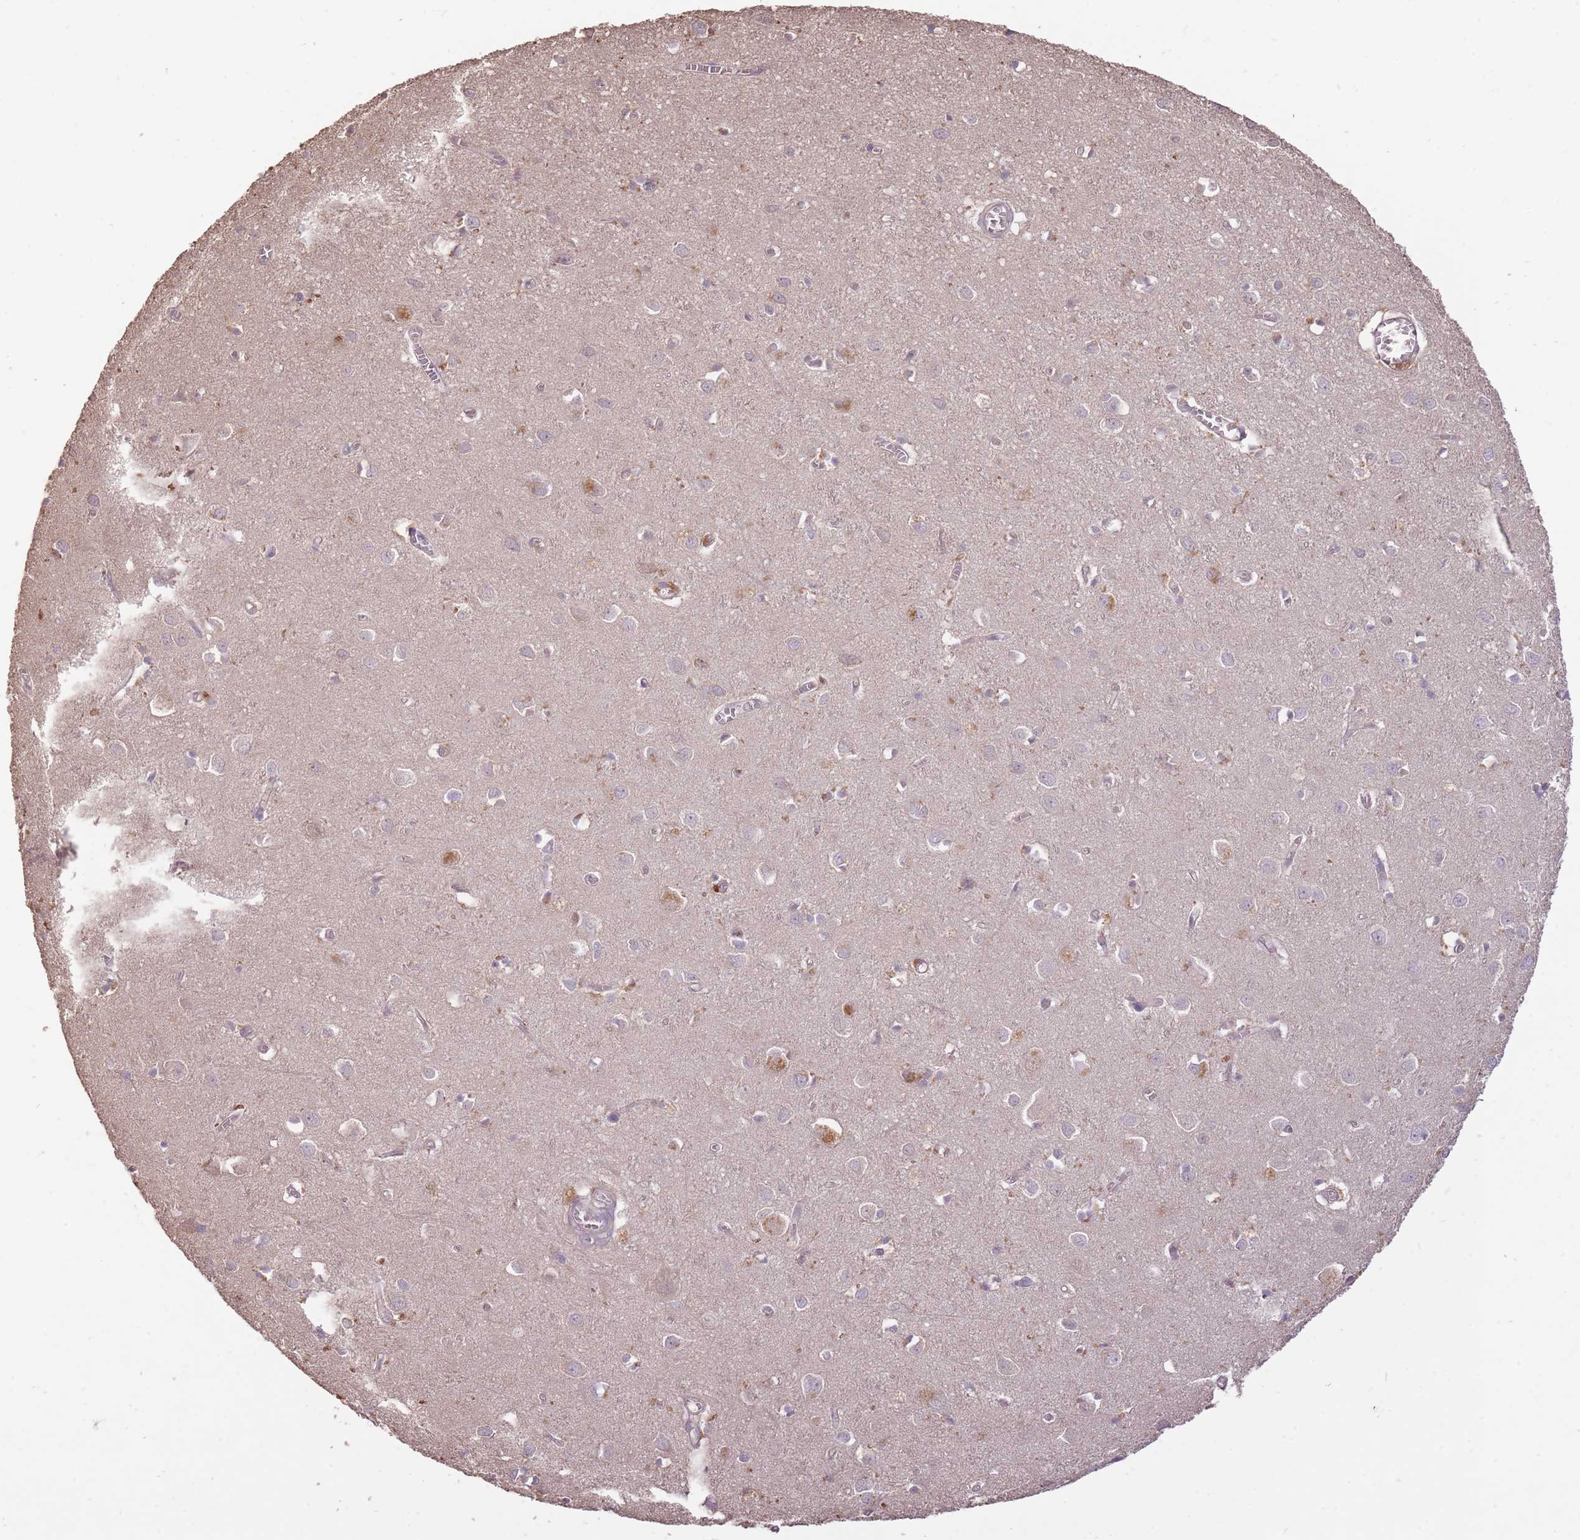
{"staining": {"intensity": "weak", "quantity": "25%-75%", "location": "cytoplasmic/membranous"}, "tissue": "cerebral cortex", "cell_type": "Endothelial cells", "image_type": "normal", "snomed": [{"axis": "morphology", "description": "Normal tissue, NOS"}, {"axis": "topography", "description": "Cerebral cortex"}], "caption": "Cerebral cortex stained with DAB immunohistochemistry exhibits low levels of weak cytoplasmic/membranous positivity in approximately 25%-75% of endothelial cells. (DAB (3,3'-diaminobenzidine) = brown stain, brightfield microscopy at high magnification).", "gene": "LRATD2", "patient": {"sex": "female", "age": 64}}